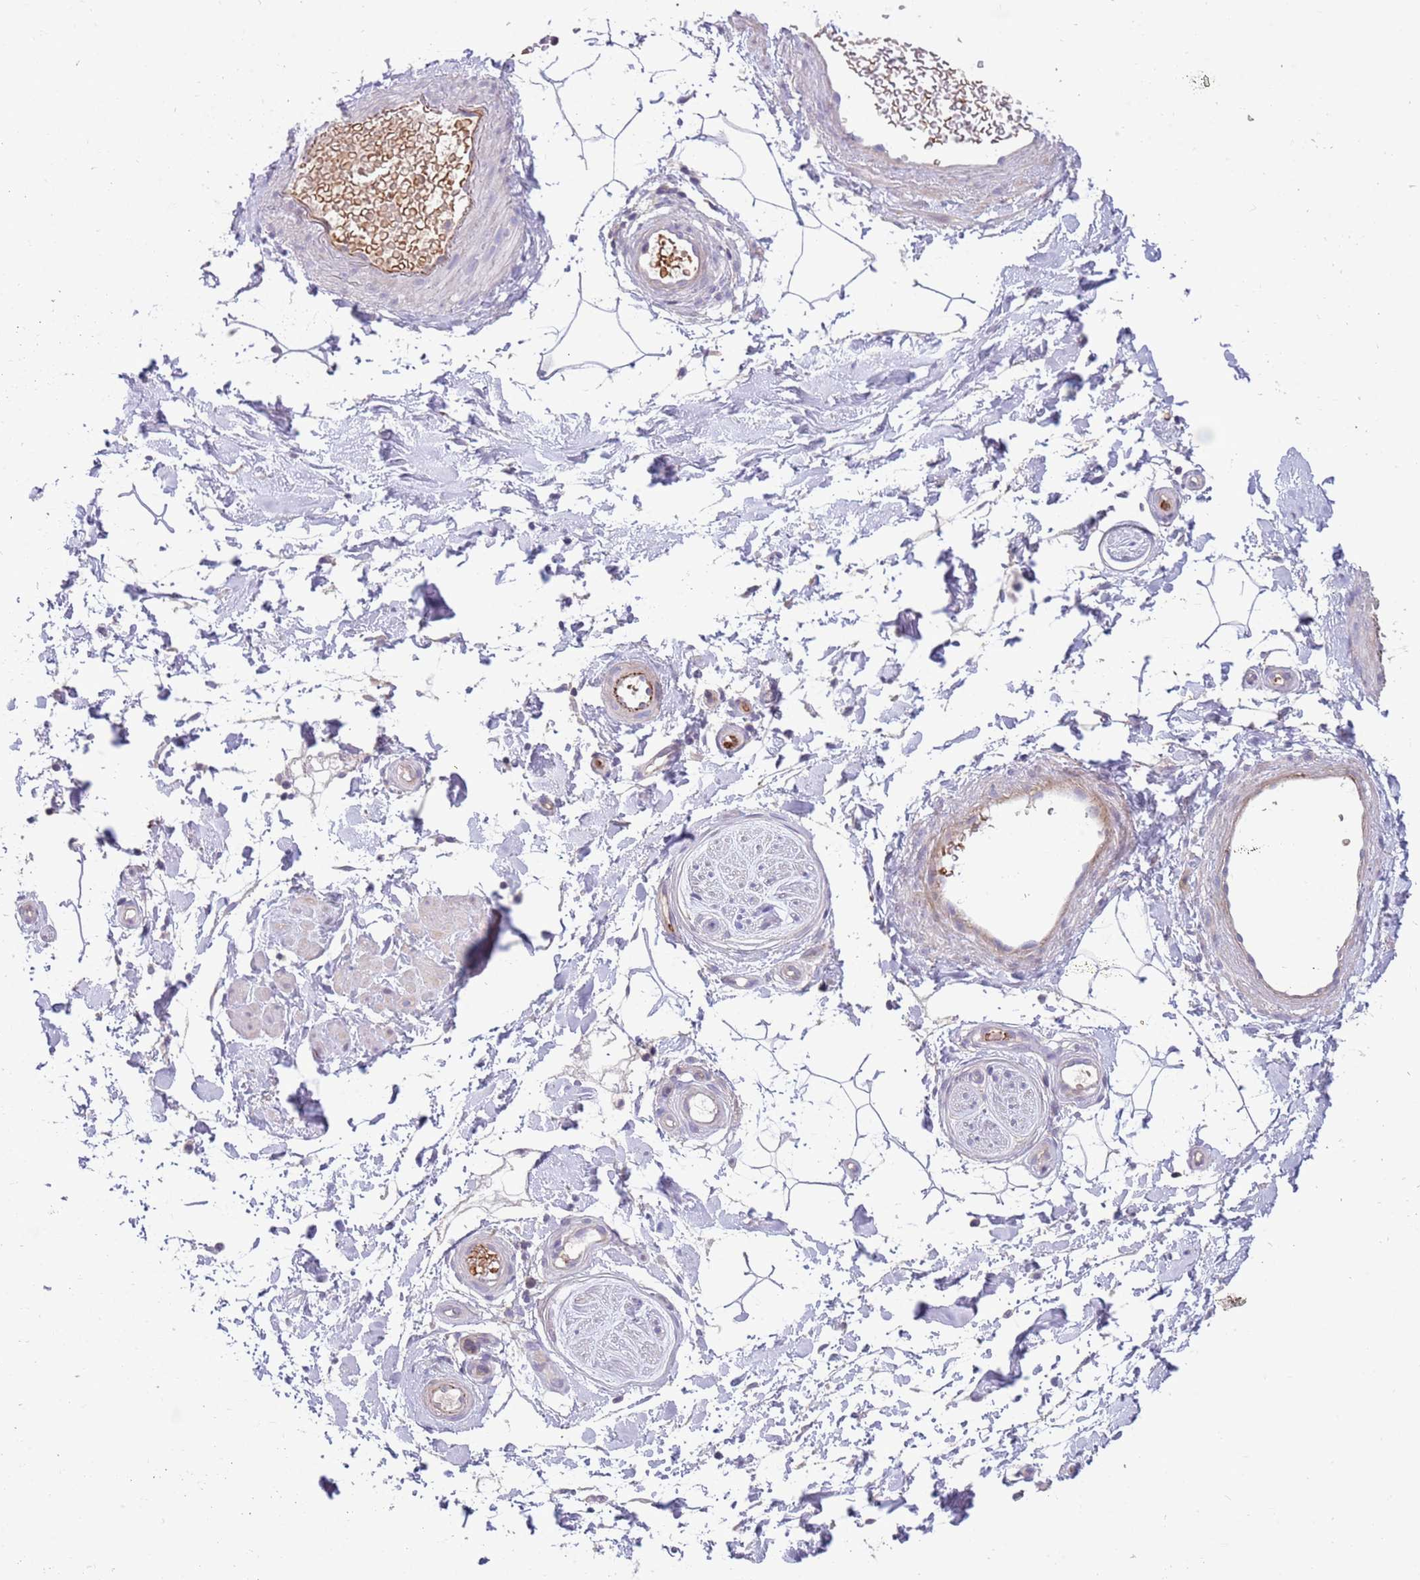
{"staining": {"intensity": "negative", "quantity": "none", "location": "none"}, "tissue": "adipose tissue", "cell_type": "Adipocytes", "image_type": "normal", "snomed": [{"axis": "morphology", "description": "Normal tissue, NOS"}, {"axis": "topography", "description": "Soft tissue"}, {"axis": "topography", "description": "Adipose tissue"}, {"axis": "topography", "description": "Vascular tissue"}, {"axis": "topography", "description": "Peripheral nerve tissue"}], "caption": "The image reveals no significant staining in adipocytes of adipose tissue.", "gene": "ZNF14", "patient": {"sex": "male", "age": 74}}